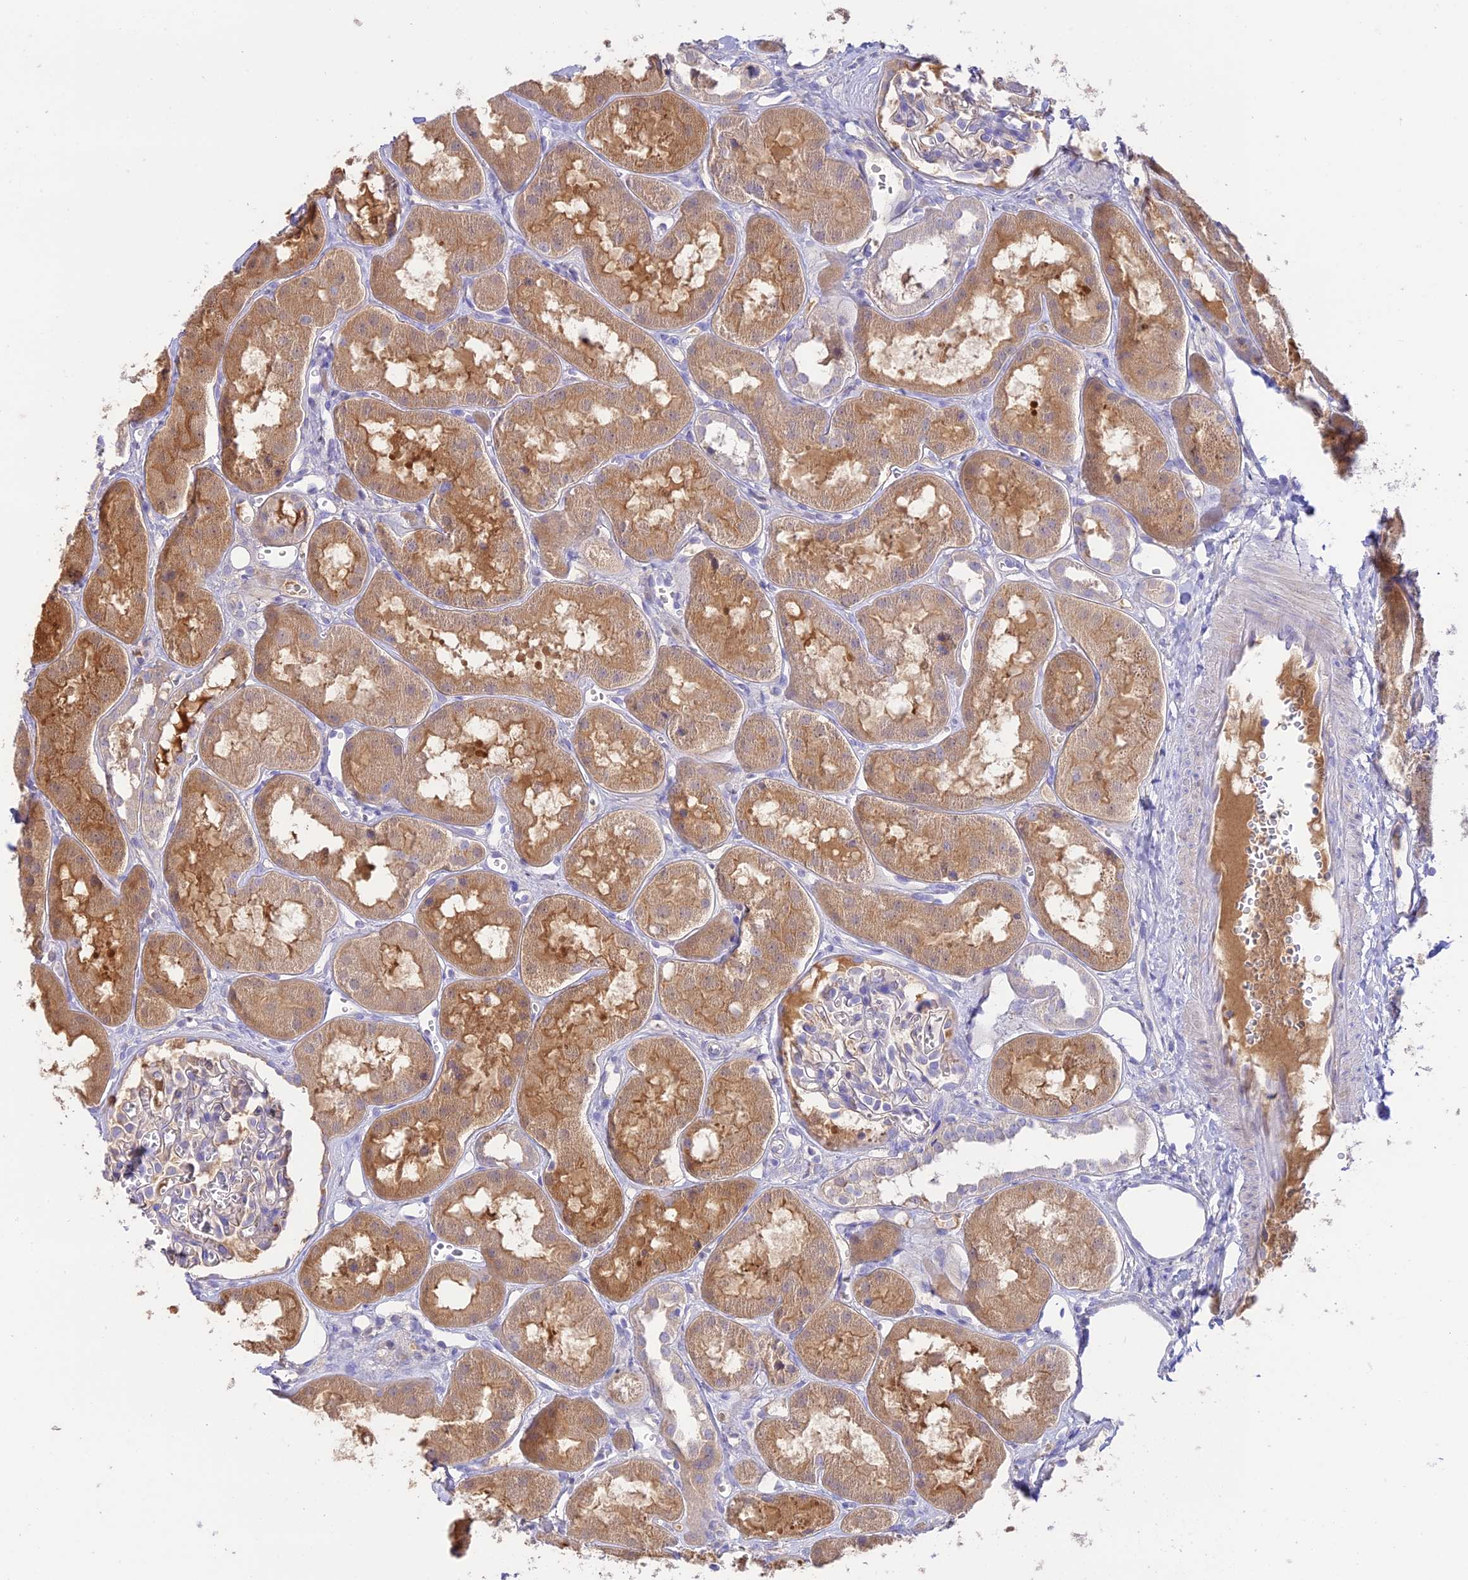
{"staining": {"intensity": "negative", "quantity": "none", "location": "none"}, "tissue": "kidney", "cell_type": "Cells in glomeruli", "image_type": "normal", "snomed": [{"axis": "morphology", "description": "Normal tissue, NOS"}, {"axis": "topography", "description": "Kidney"}], "caption": "A high-resolution image shows immunohistochemistry (IHC) staining of normal kidney, which demonstrates no significant staining in cells in glomeruli.", "gene": "NLRP9", "patient": {"sex": "male", "age": 16}}